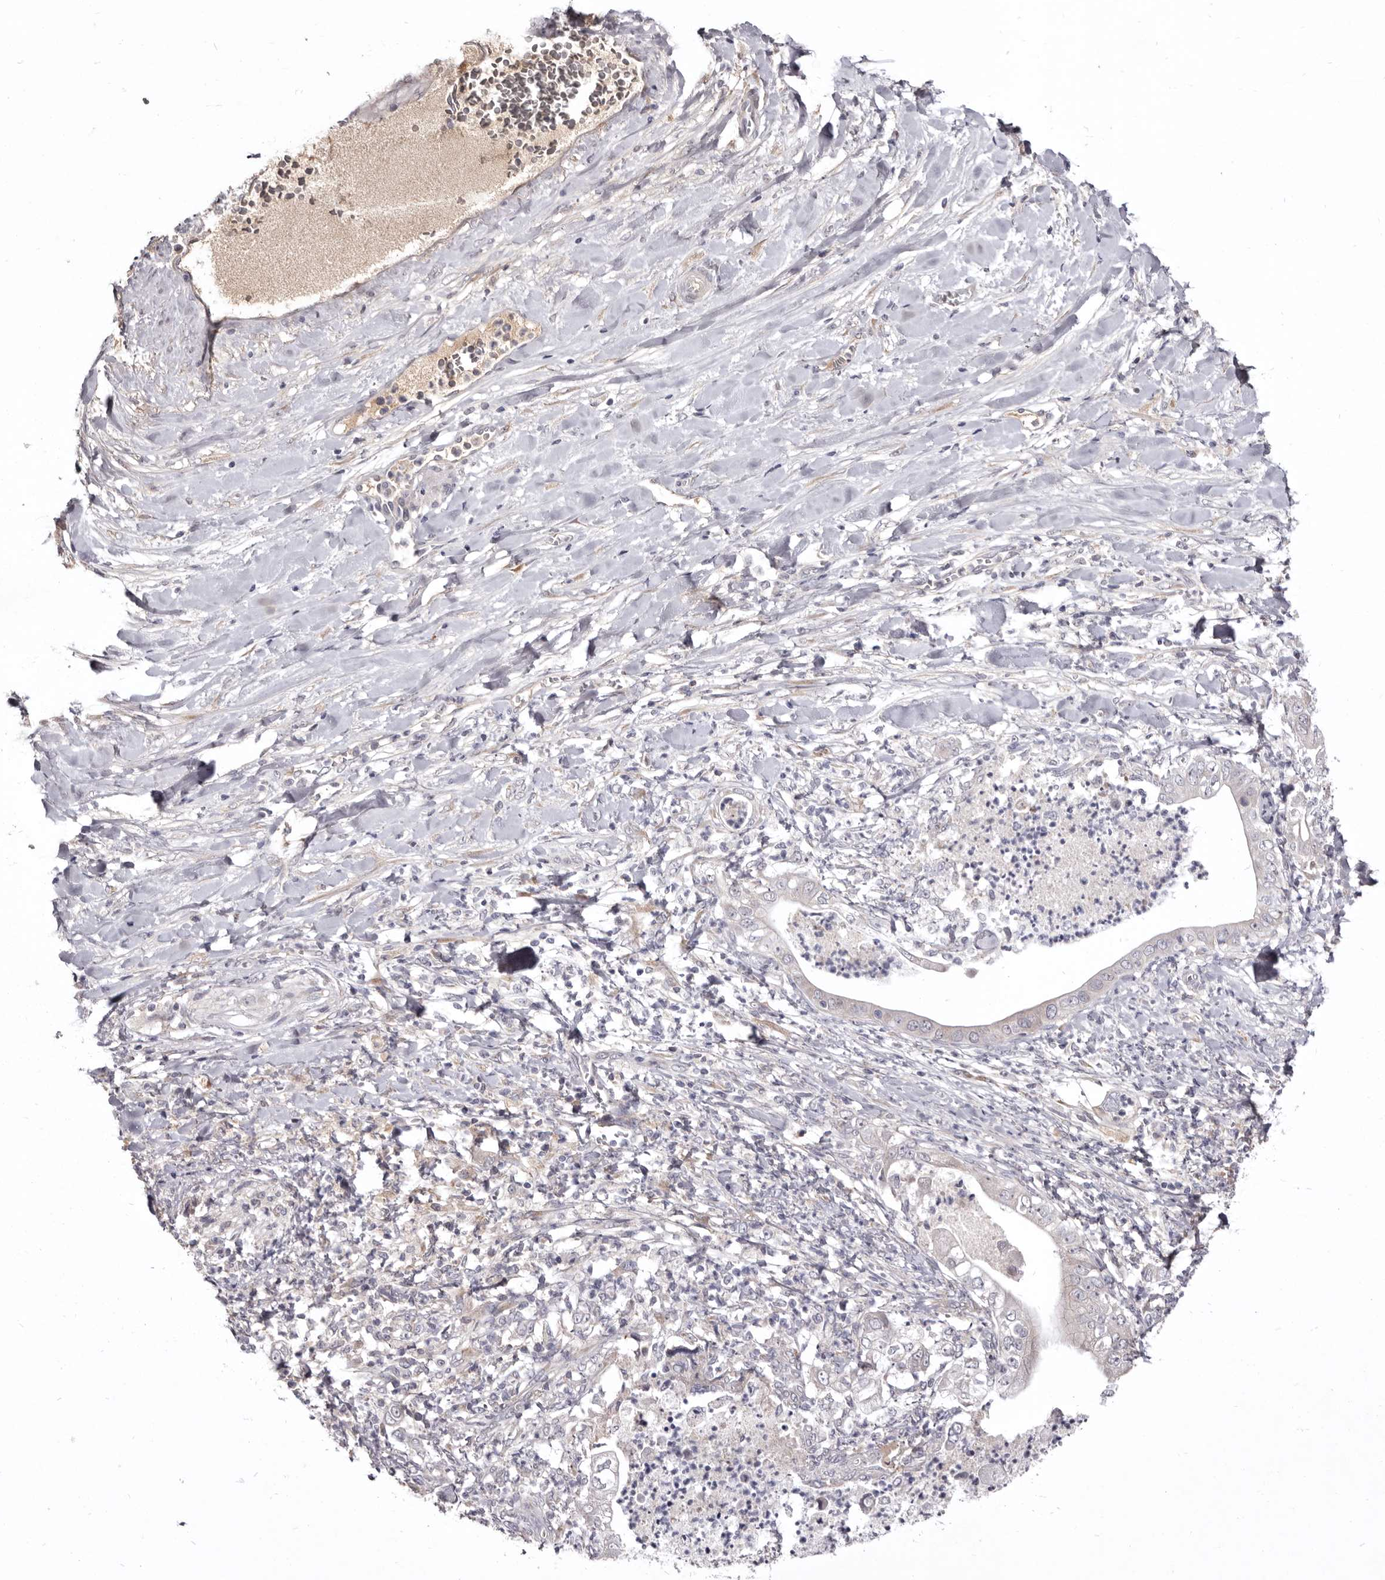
{"staining": {"intensity": "negative", "quantity": "none", "location": "none"}, "tissue": "pancreatic cancer", "cell_type": "Tumor cells", "image_type": "cancer", "snomed": [{"axis": "morphology", "description": "Adenocarcinoma, NOS"}, {"axis": "topography", "description": "Pancreas"}], "caption": "Tumor cells are negative for brown protein staining in pancreatic cancer (adenocarcinoma).", "gene": "NENF", "patient": {"sex": "female", "age": 78}}